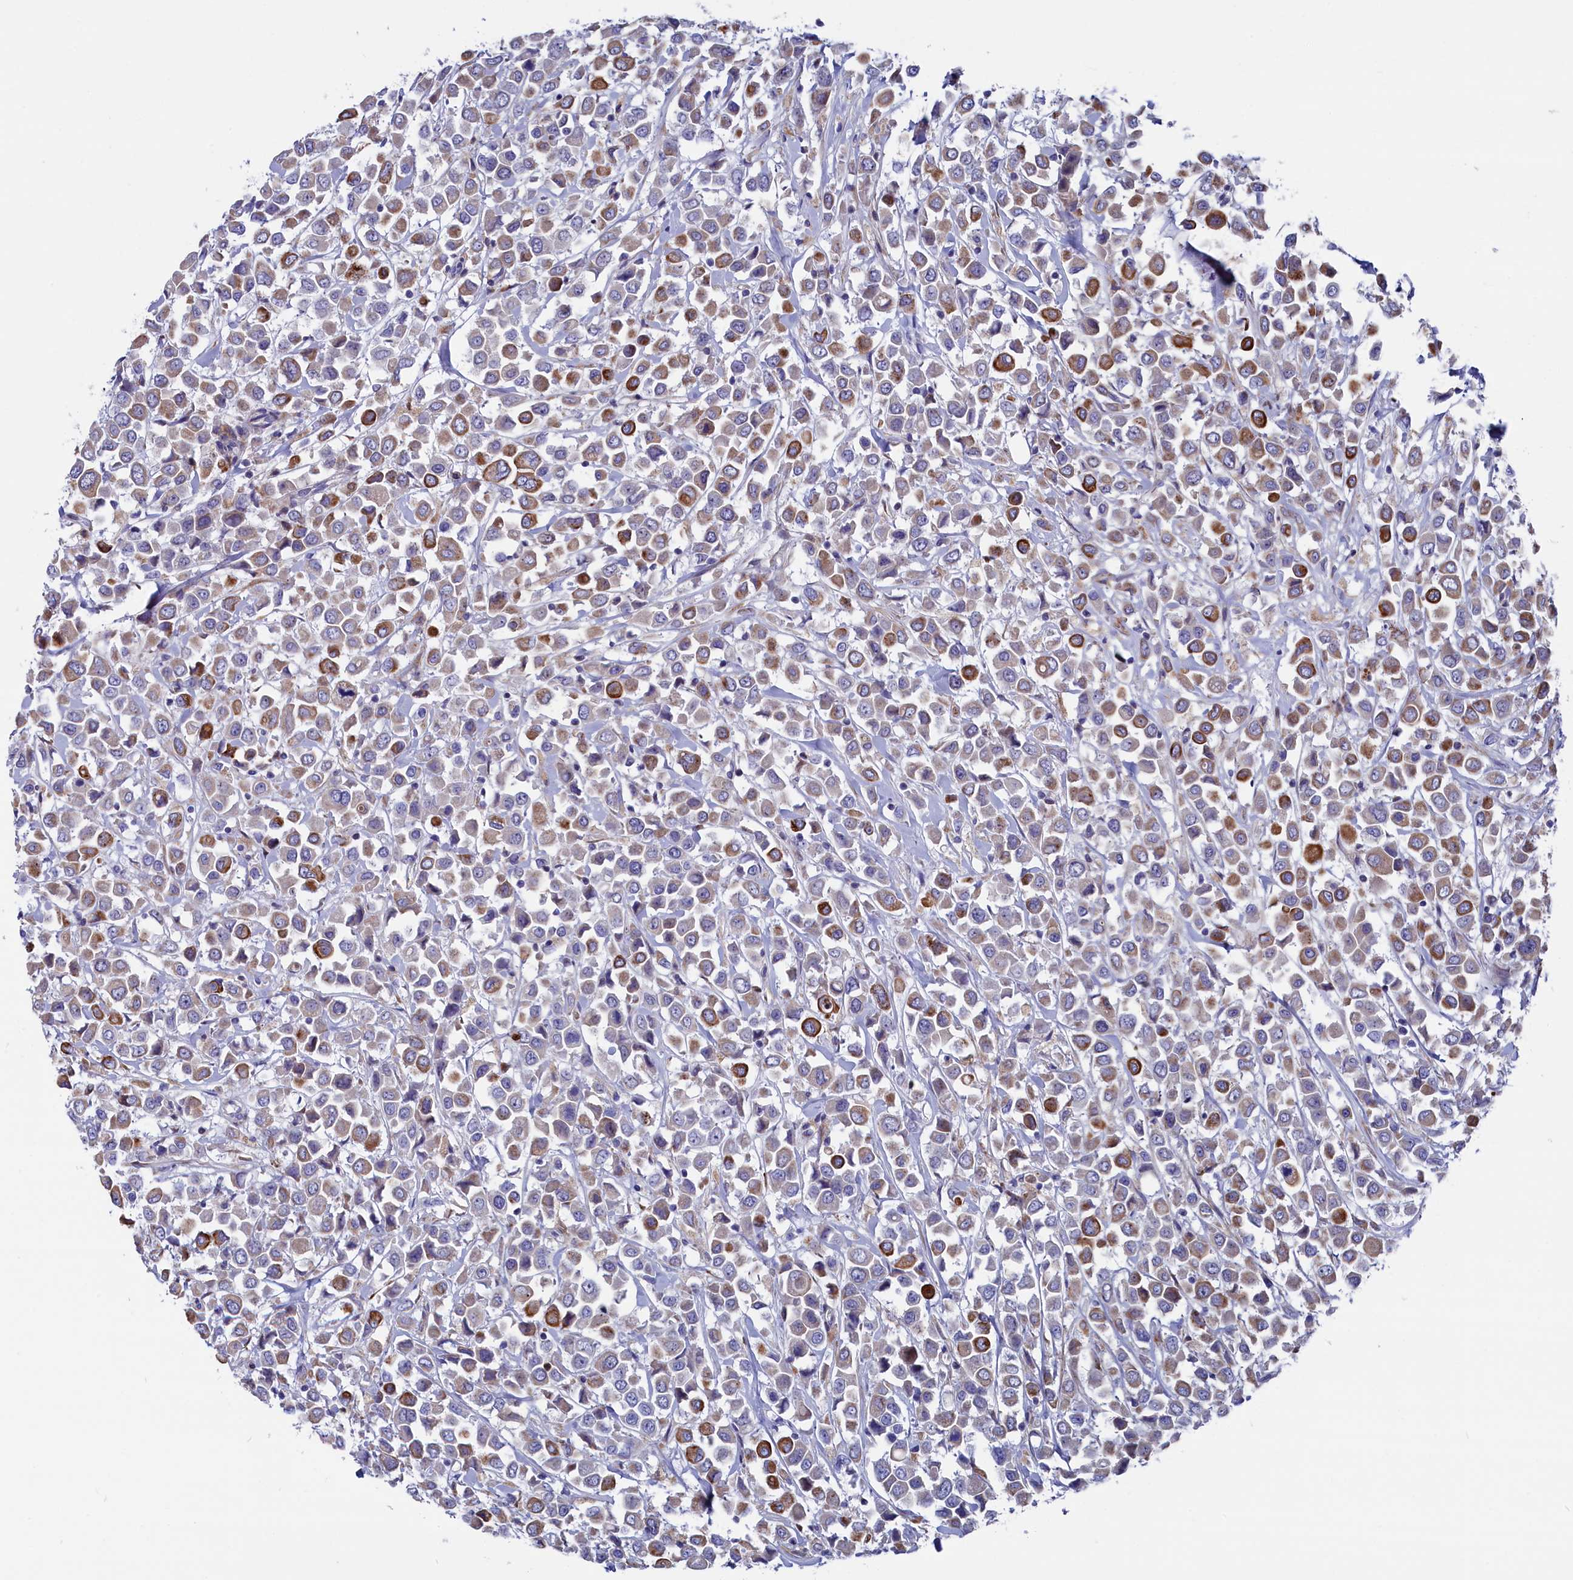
{"staining": {"intensity": "moderate", "quantity": ">75%", "location": "cytoplasmic/membranous"}, "tissue": "breast cancer", "cell_type": "Tumor cells", "image_type": "cancer", "snomed": [{"axis": "morphology", "description": "Duct carcinoma"}, {"axis": "topography", "description": "Breast"}], "caption": "The histopathology image shows staining of breast cancer (infiltrating ductal carcinoma), revealing moderate cytoplasmic/membranous protein expression (brown color) within tumor cells.", "gene": "NUDT7", "patient": {"sex": "female", "age": 61}}